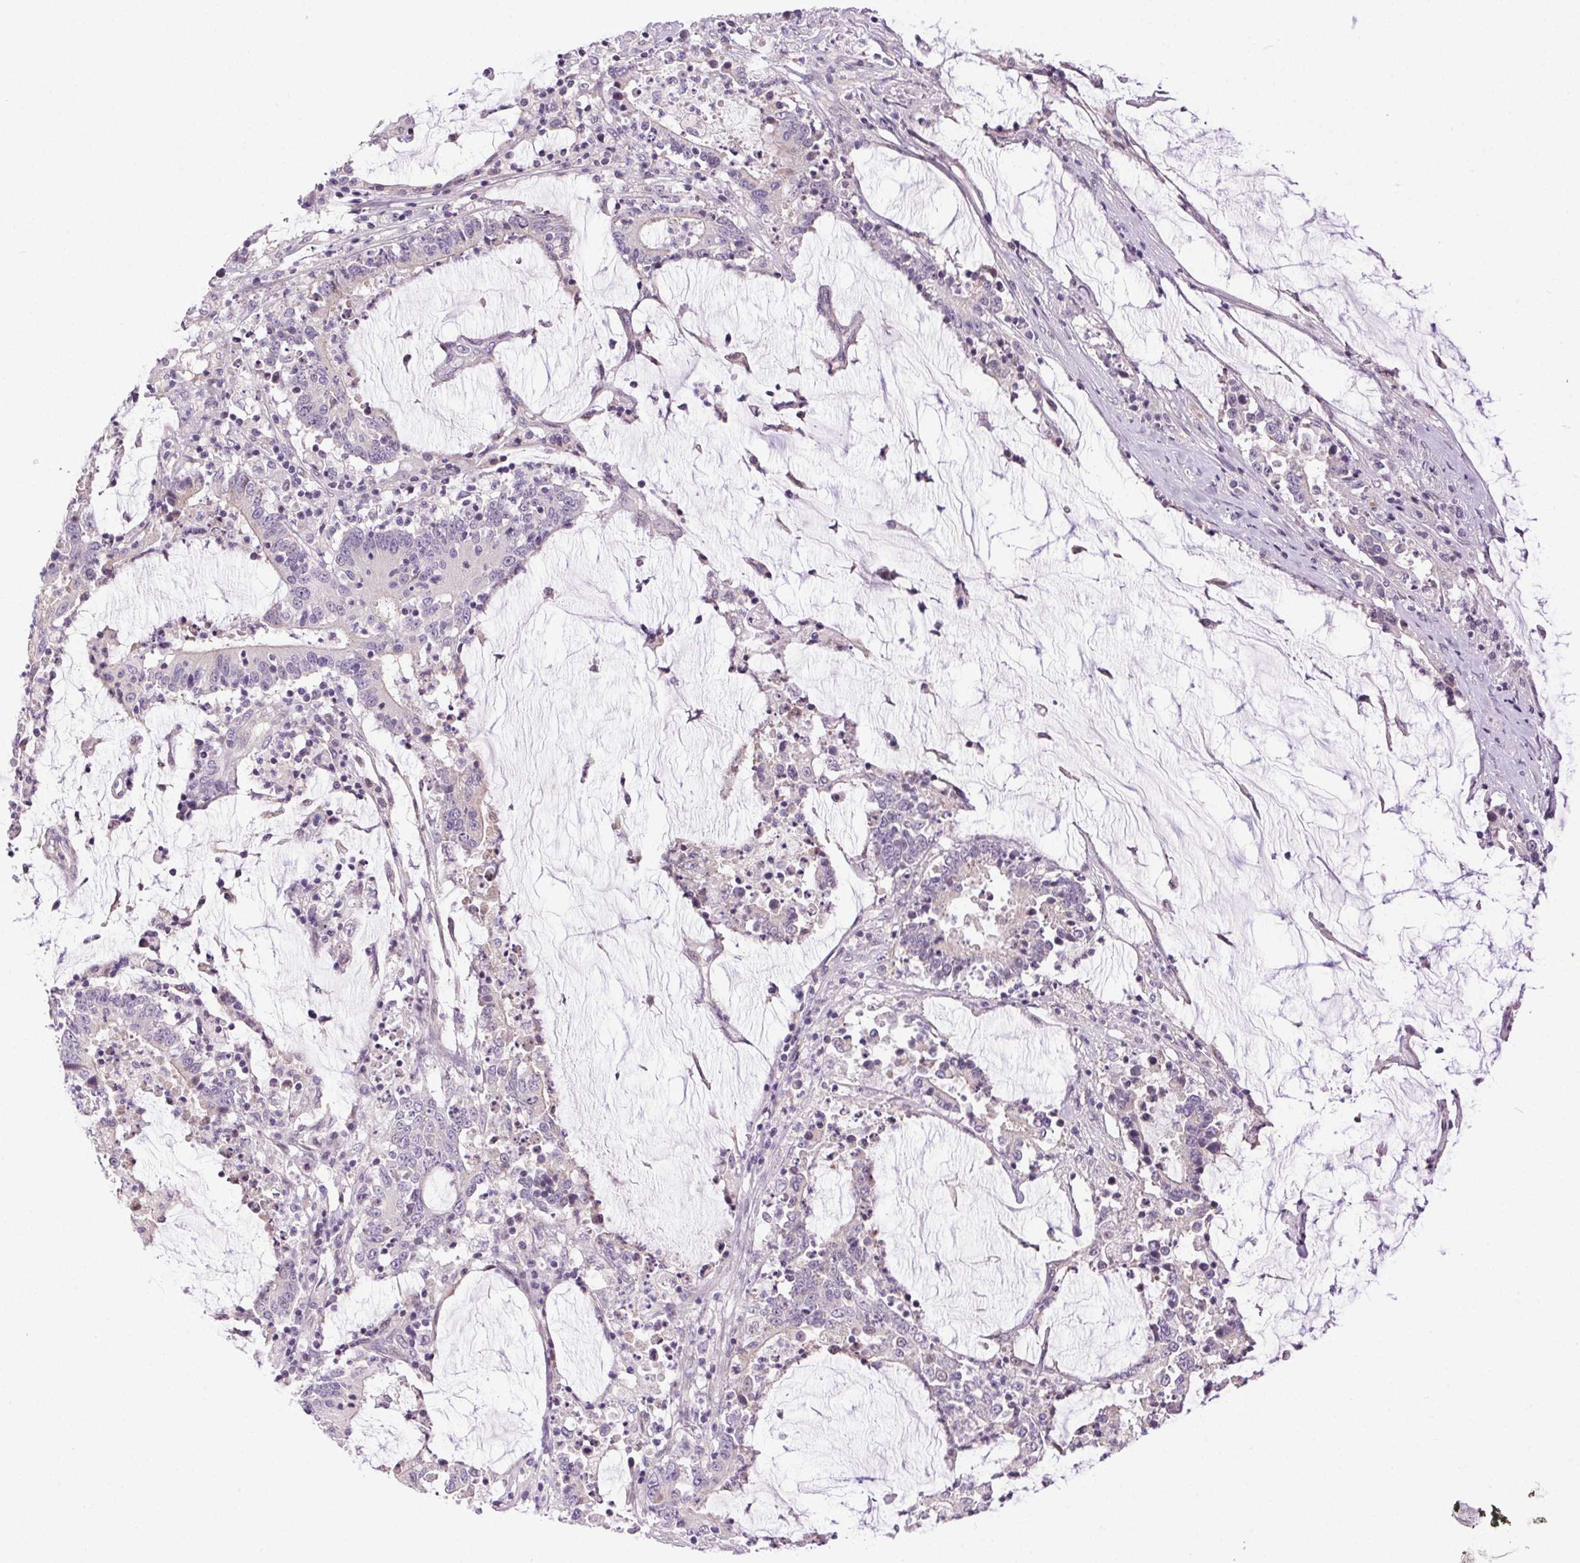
{"staining": {"intensity": "negative", "quantity": "none", "location": "none"}, "tissue": "stomach cancer", "cell_type": "Tumor cells", "image_type": "cancer", "snomed": [{"axis": "morphology", "description": "Adenocarcinoma, NOS"}, {"axis": "topography", "description": "Stomach, upper"}], "caption": "Immunohistochemical staining of human adenocarcinoma (stomach) exhibits no significant staining in tumor cells.", "gene": "SYT11", "patient": {"sex": "male", "age": 68}}